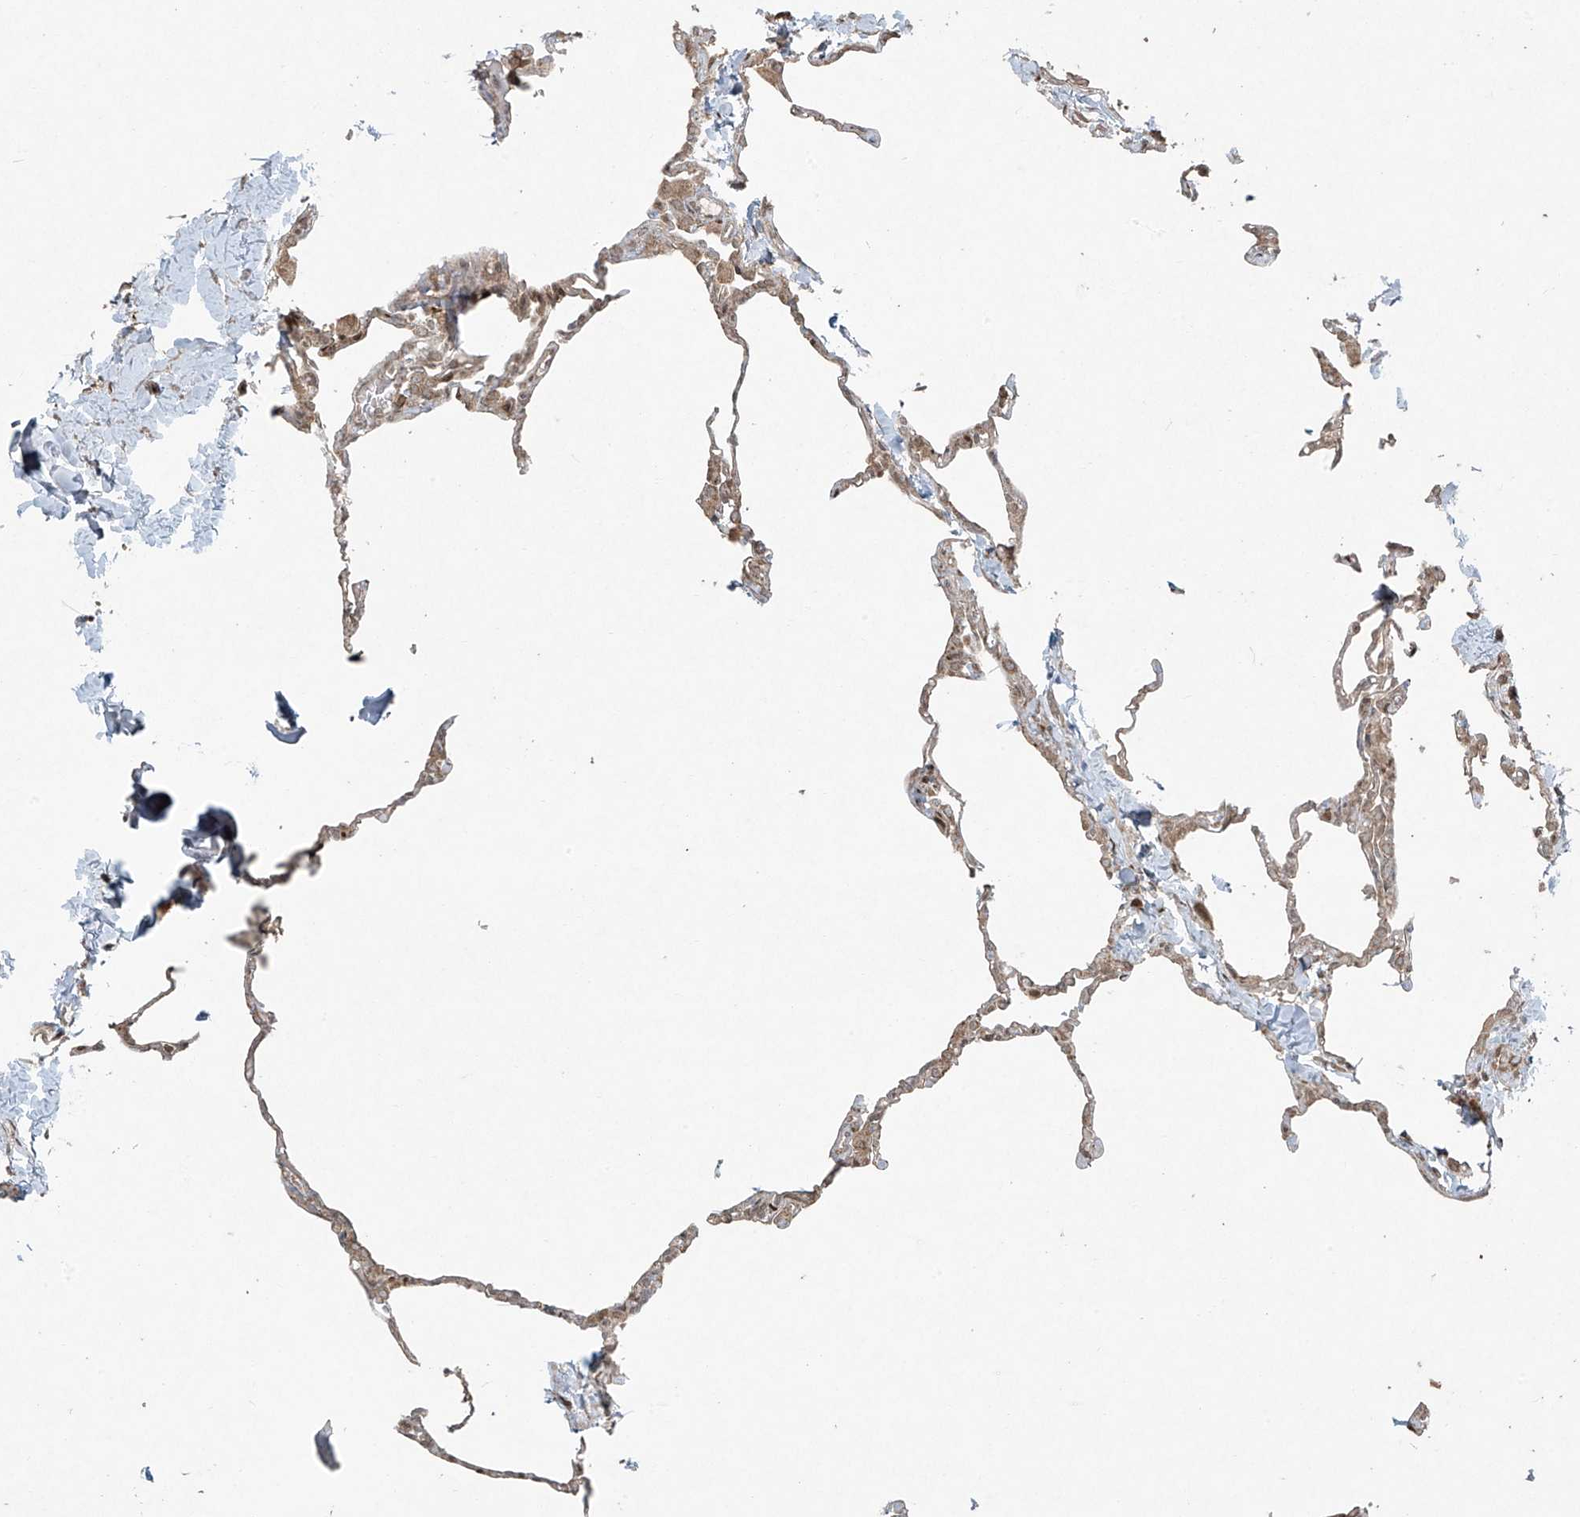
{"staining": {"intensity": "moderate", "quantity": "25%-75%", "location": "nuclear"}, "tissue": "lung", "cell_type": "Alveolar cells", "image_type": "normal", "snomed": [{"axis": "morphology", "description": "Normal tissue, NOS"}, {"axis": "topography", "description": "Lung"}], "caption": "Human lung stained for a protein (brown) demonstrates moderate nuclear positive expression in approximately 25%-75% of alveolar cells.", "gene": "TTC22", "patient": {"sex": "male", "age": 20}}